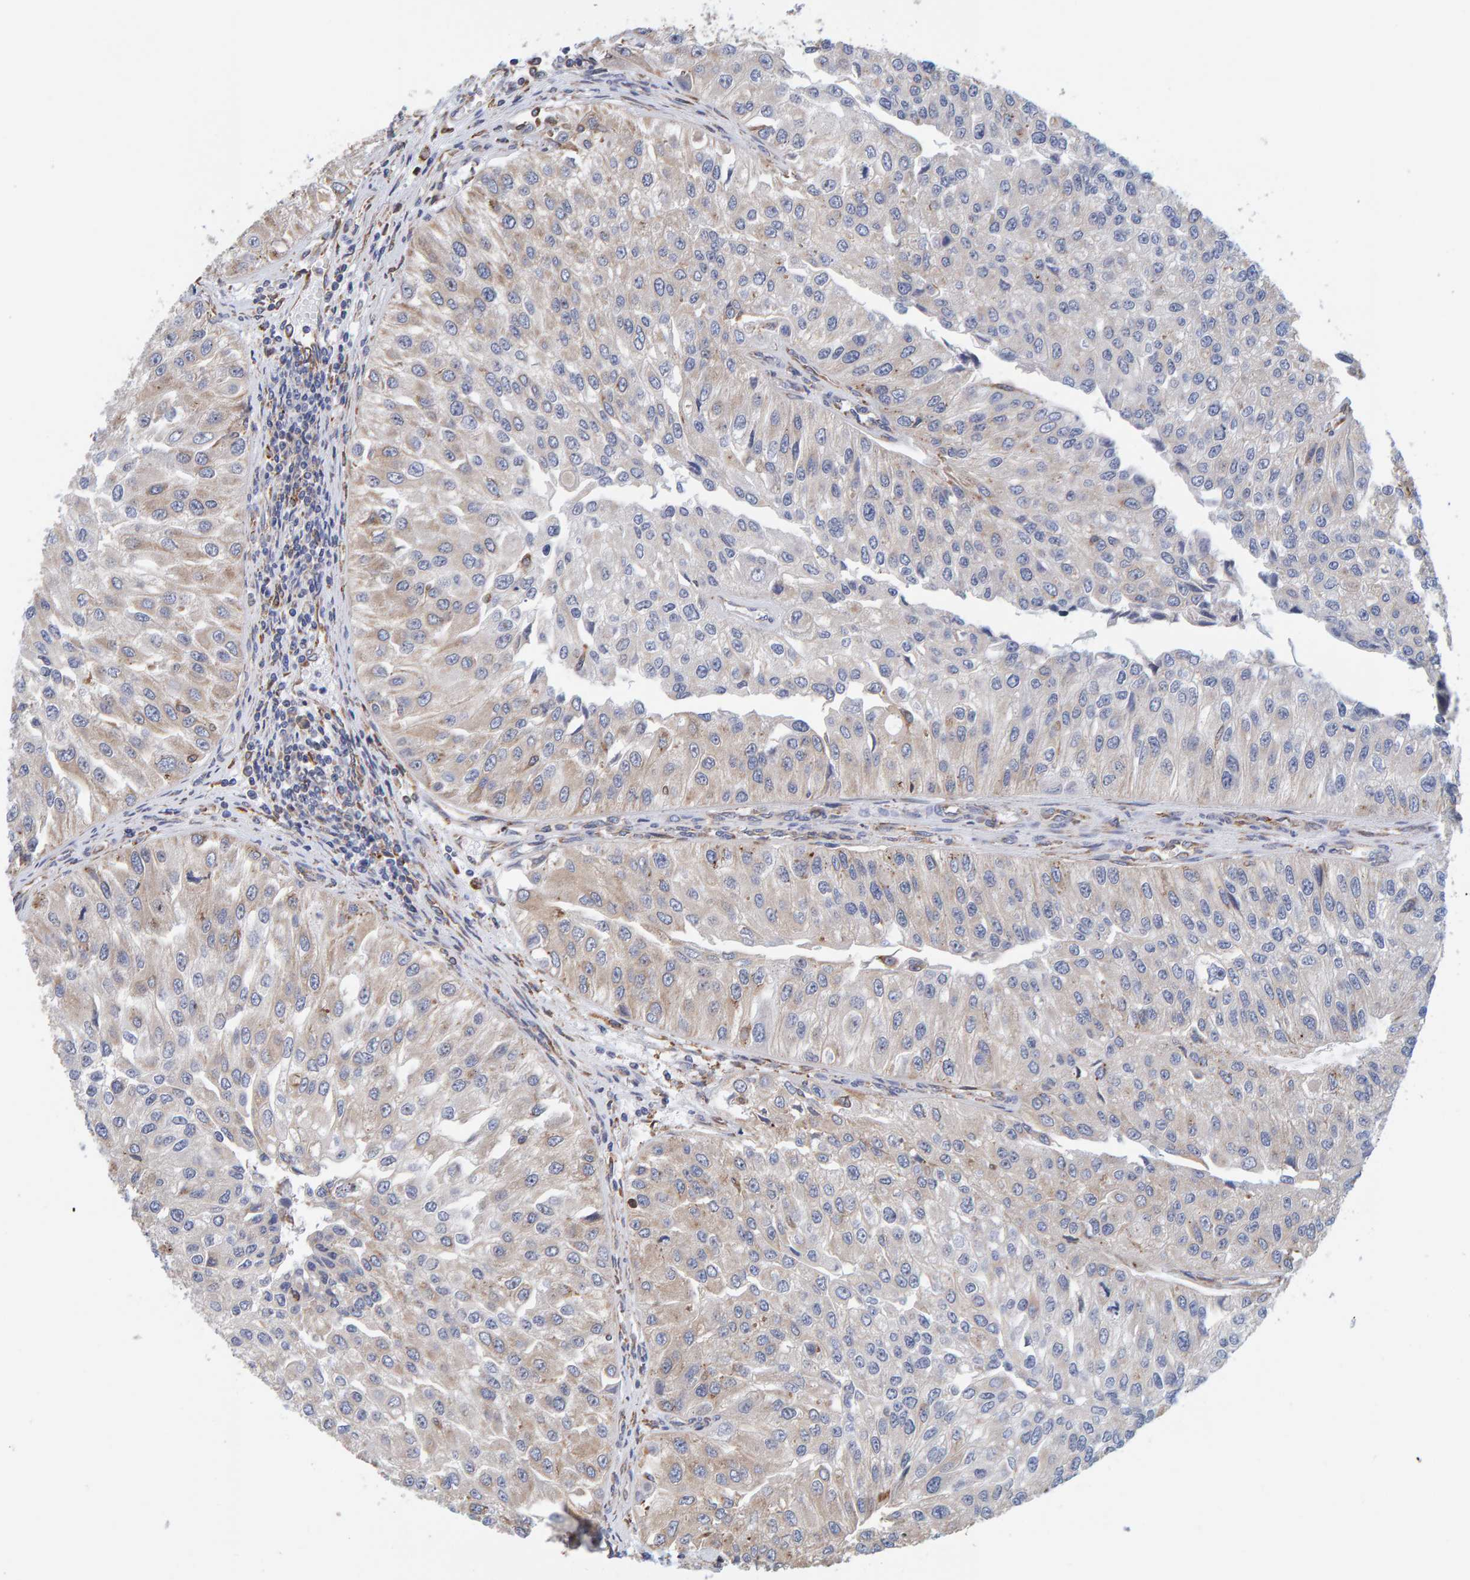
{"staining": {"intensity": "weak", "quantity": "25%-75%", "location": "cytoplasmic/membranous"}, "tissue": "urothelial cancer", "cell_type": "Tumor cells", "image_type": "cancer", "snomed": [{"axis": "morphology", "description": "Urothelial carcinoma, High grade"}, {"axis": "topography", "description": "Kidney"}, {"axis": "topography", "description": "Urinary bladder"}], "caption": "Human urothelial carcinoma (high-grade) stained for a protein (brown) displays weak cytoplasmic/membranous positive expression in approximately 25%-75% of tumor cells.", "gene": "SGPL1", "patient": {"sex": "male", "age": 77}}